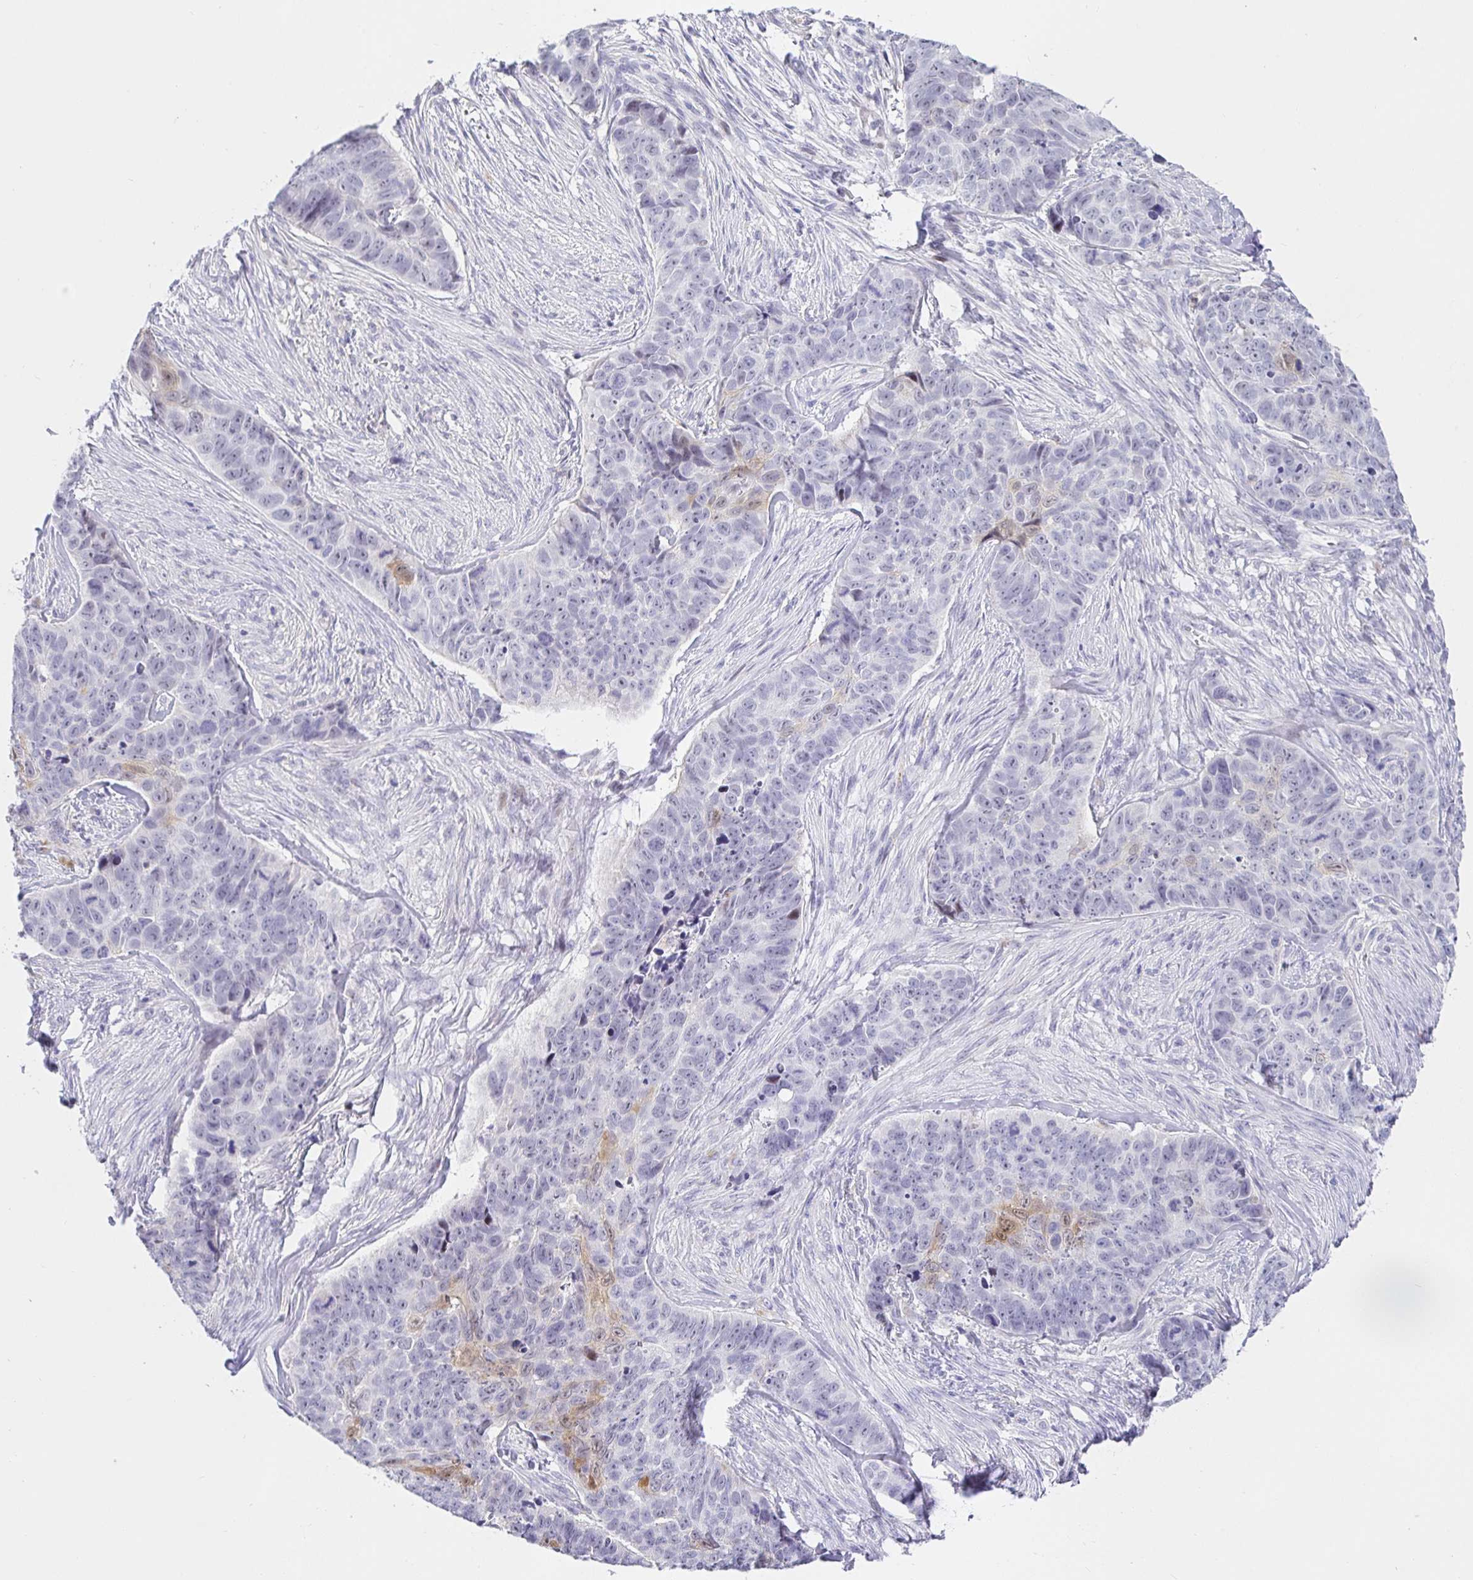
{"staining": {"intensity": "weak", "quantity": "<25%", "location": "cytoplasmic/membranous"}, "tissue": "skin cancer", "cell_type": "Tumor cells", "image_type": "cancer", "snomed": [{"axis": "morphology", "description": "Basal cell carcinoma"}, {"axis": "topography", "description": "Skin"}], "caption": "An immunohistochemistry (IHC) micrograph of skin basal cell carcinoma is shown. There is no staining in tumor cells of skin basal cell carcinoma.", "gene": "KBTBD13", "patient": {"sex": "female", "age": 82}}